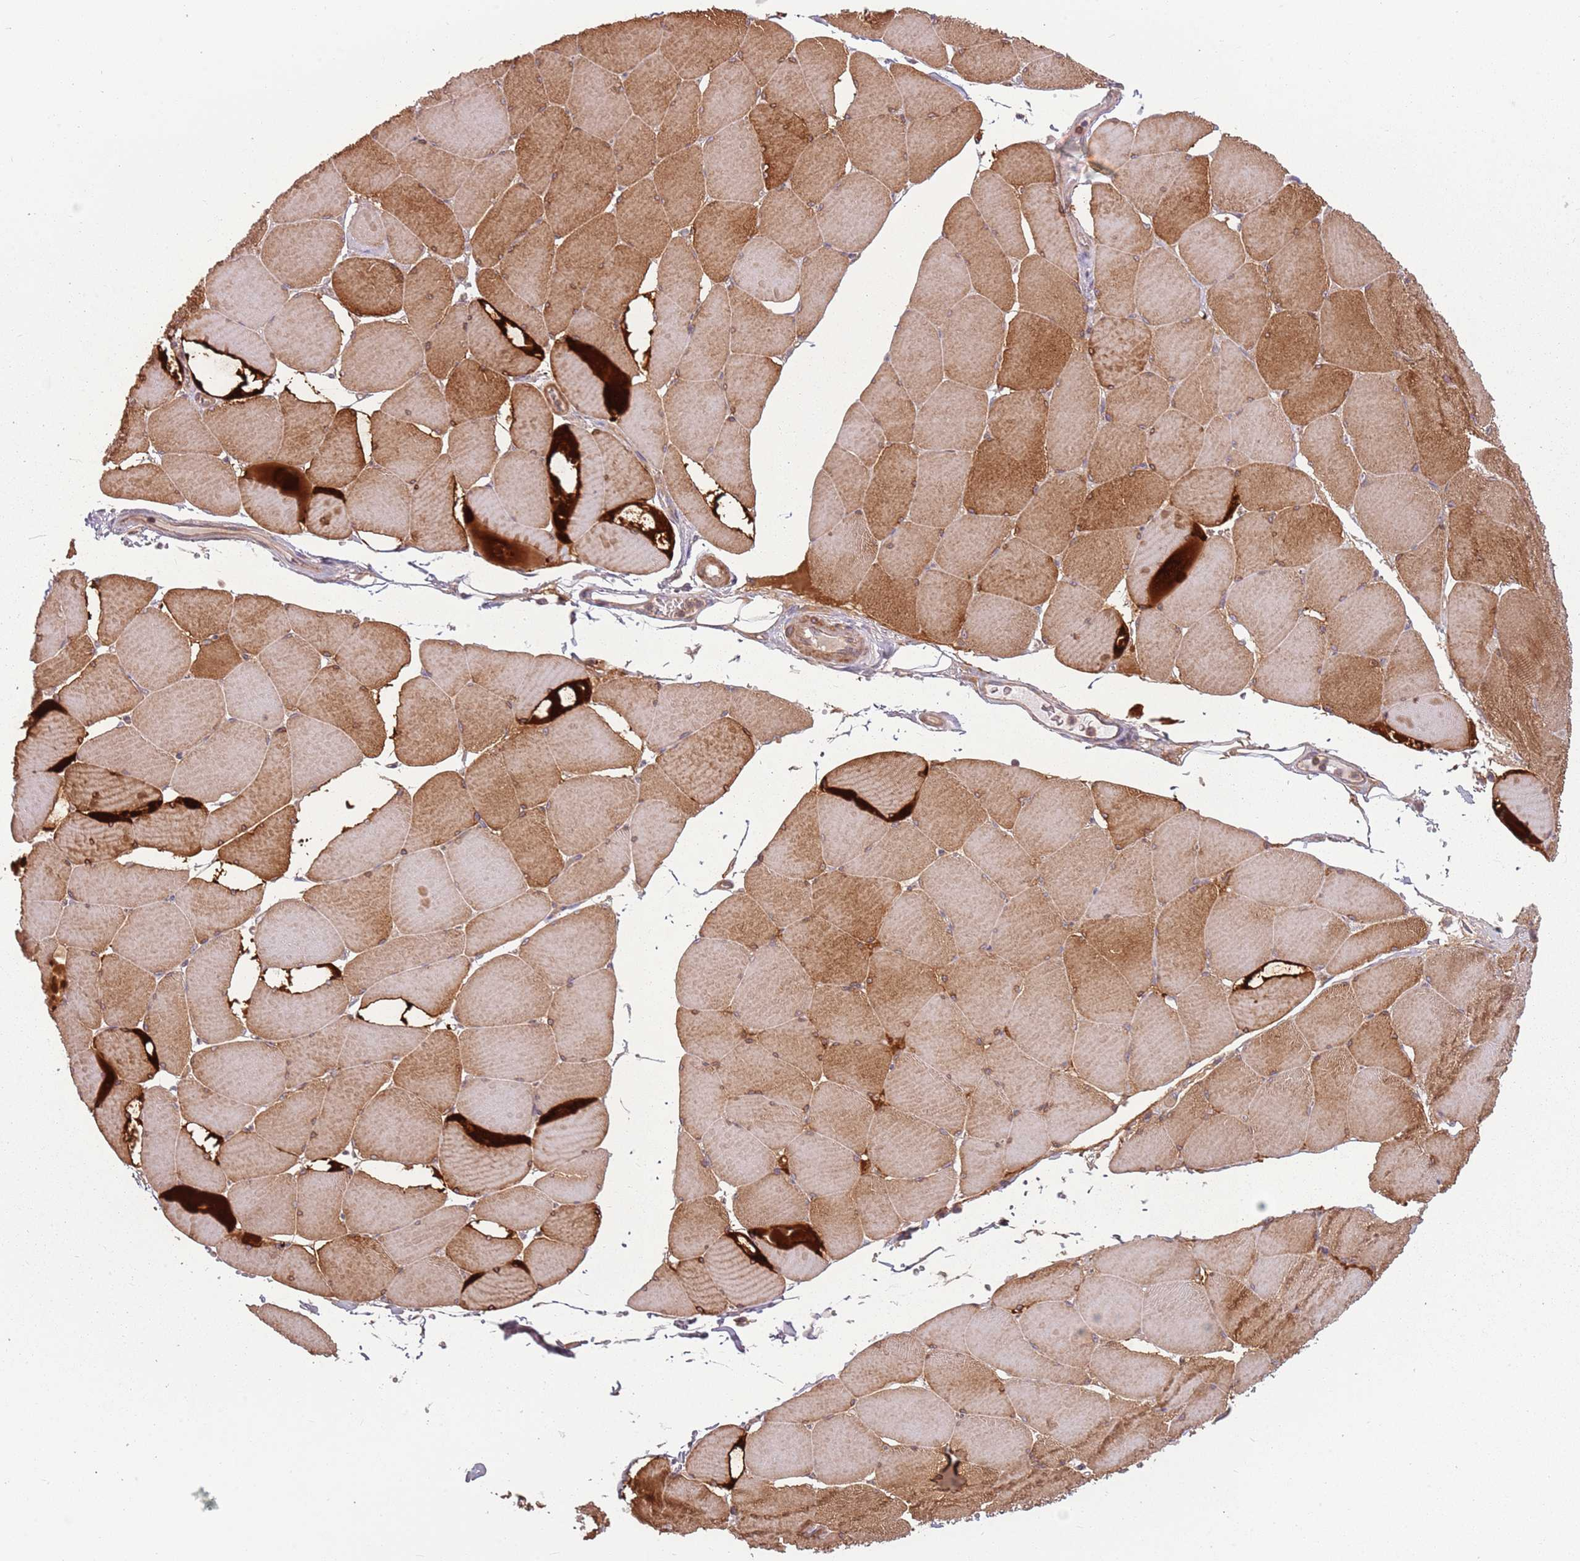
{"staining": {"intensity": "strong", "quantity": "25%-75%", "location": "cytoplasmic/membranous"}, "tissue": "skeletal muscle", "cell_type": "Myocytes", "image_type": "normal", "snomed": [{"axis": "morphology", "description": "Normal tissue, NOS"}, {"axis": "topography", "description": "Skeletal muscle"}, {"axis": "topography", "description": "Head-Neck"}], "caption": "A brown stain labels strong cytoplasmic/membranous staining of a protein in myocytes of benign human skeletal muscle. Immunohistochemistry stains the protein of interest in brown and the nuclei are stained blue.", "gene": "RPL21", "patient": {"sex": "male", "age": 66}}